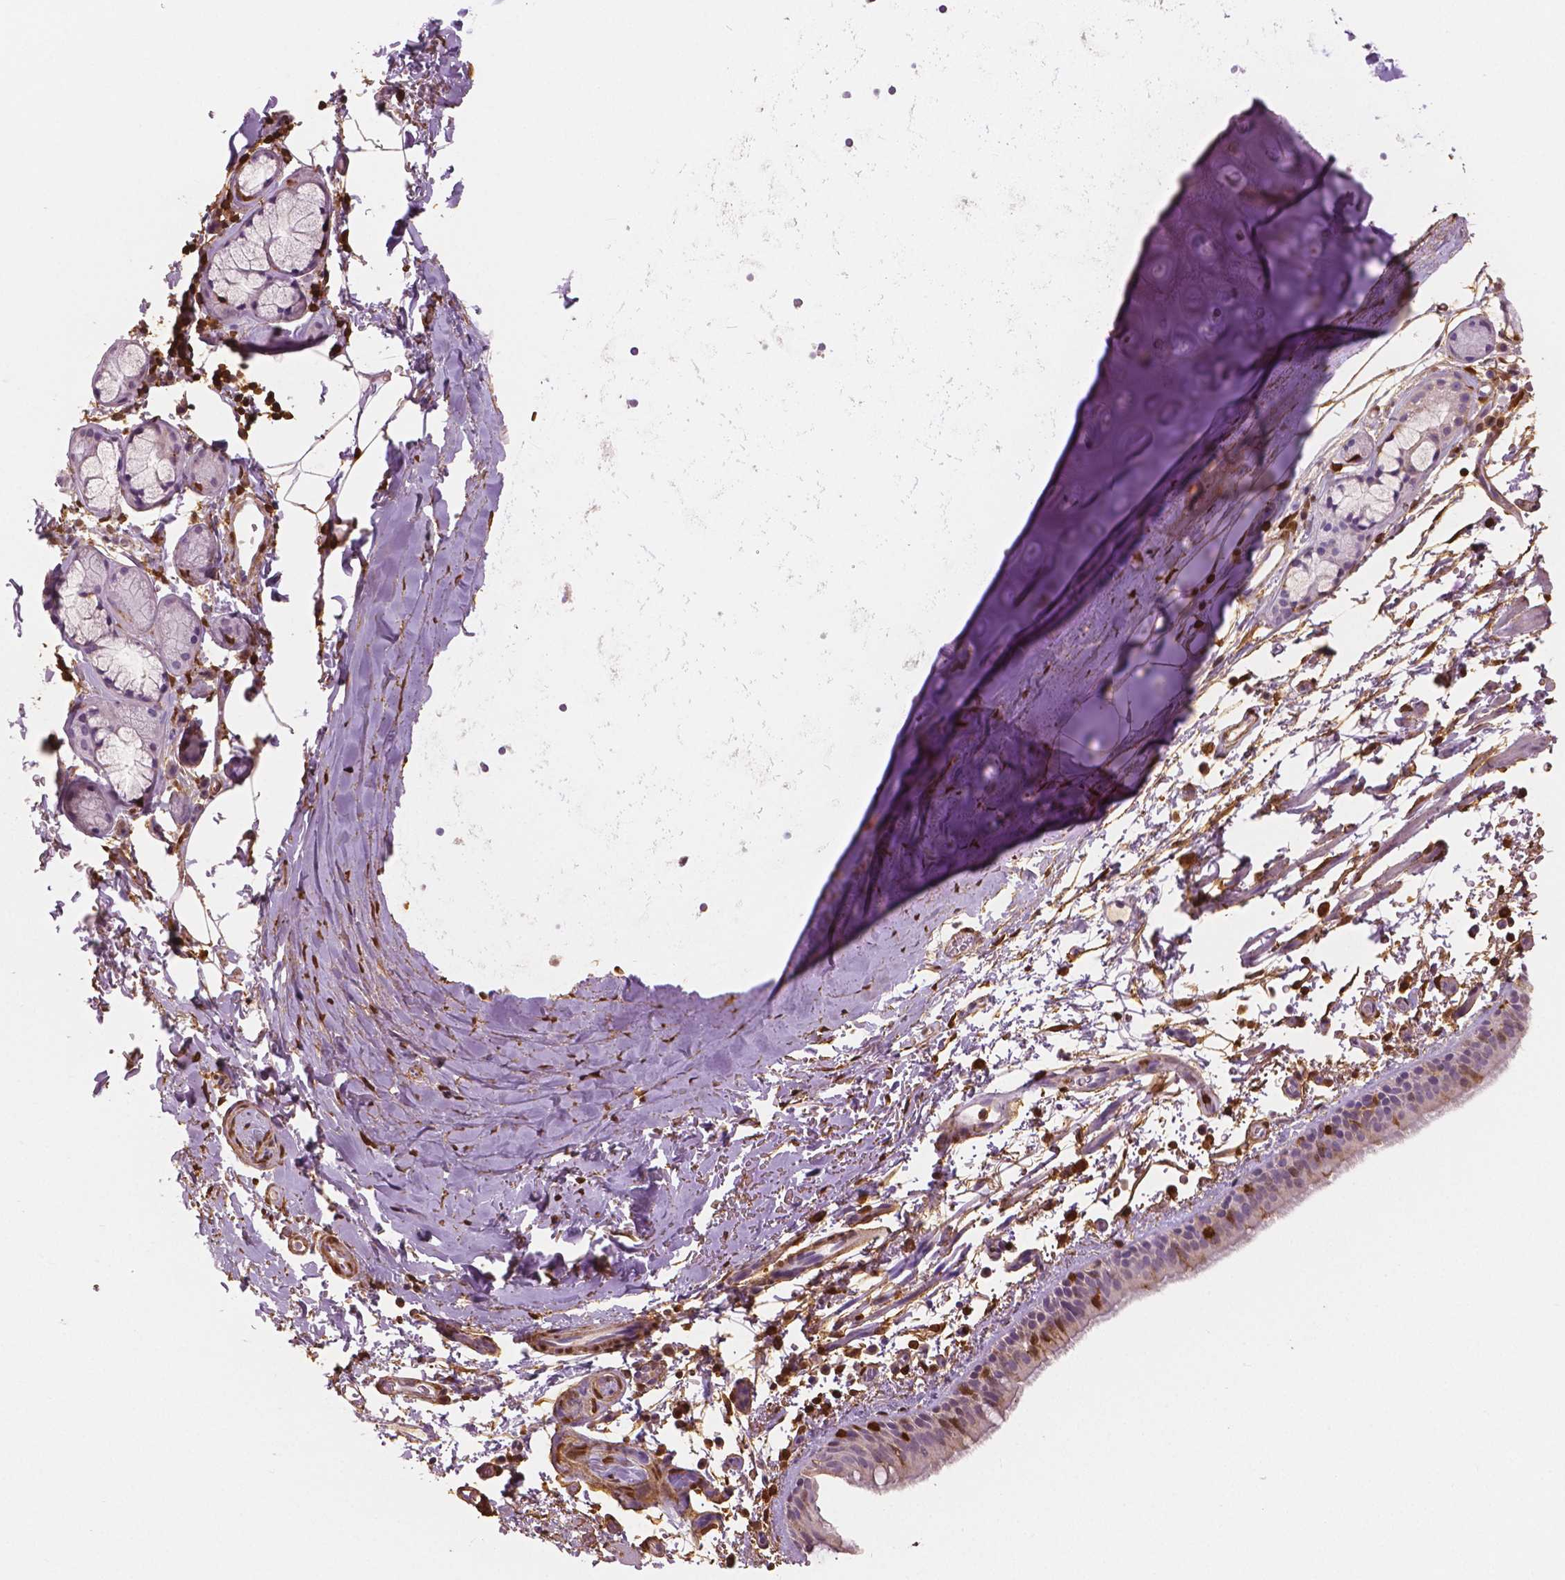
{"staining": {"intensity": "negative", "quantity": "none", "location": "none"}, "tissue": "bronchus", "cell_type": "Respiratory epithelial cells", "image_type": "normal", "snomed": [{"axis": "morphology", "description": "Normal tissue, NOS"}, {"axis": "topography", "description": "Bronchus"}], "caption": "This is an IHC micrograph of unremarkable bronchus. There is no positivity in respiratory epithelial cells.", "gene": "S100A4", "patient": {"sex": "female", "age": 61}}